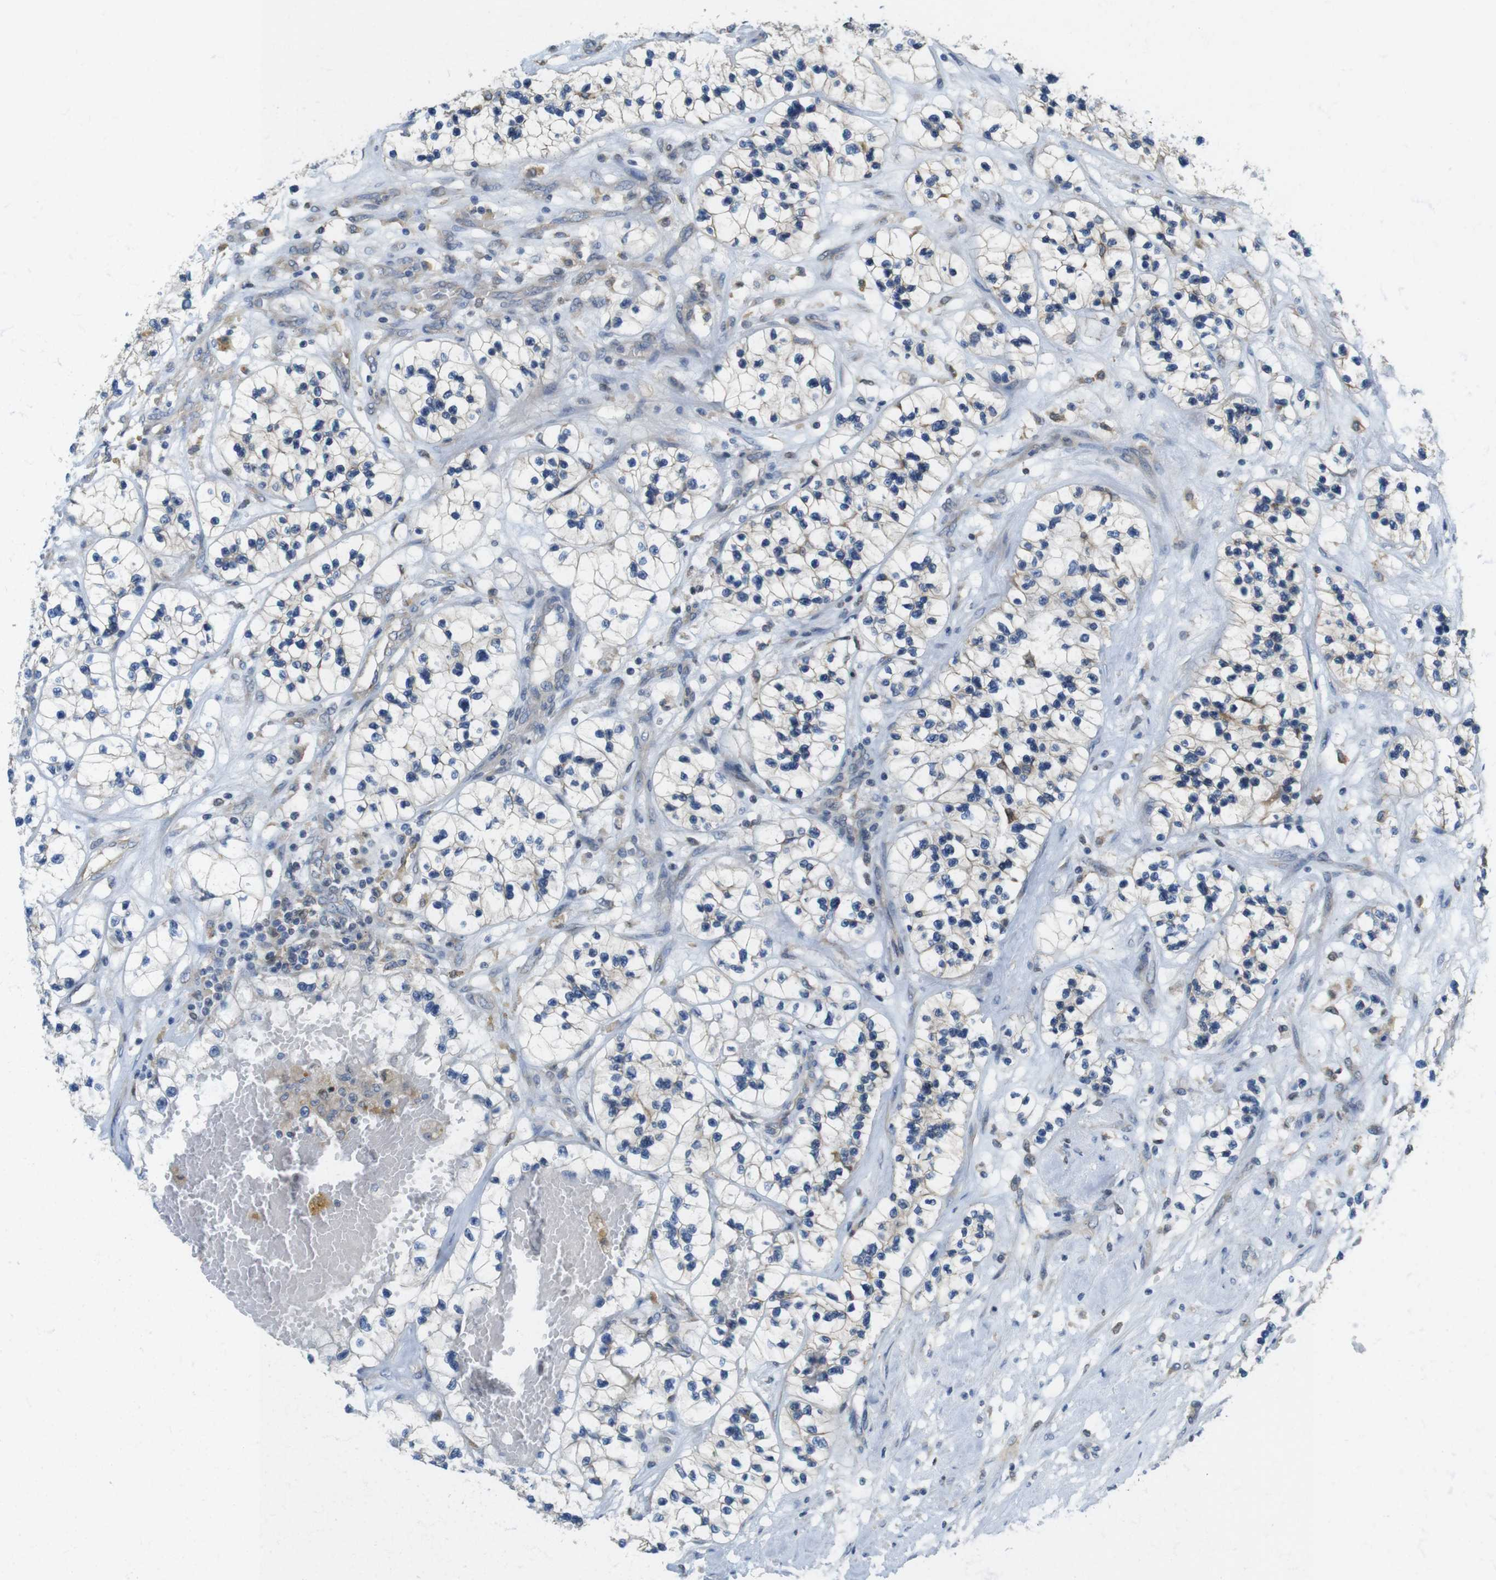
{"staining": {"intensity": "negative", "quantity": "none", "location": "none"}, "tissue": "renal cancer", "cell_type": "Tumor cells", "image_type": "cancer", "snomed": [{"axis": "morphology", "description": "Adenocarcinoma, NOS"}, {"axis": "topography", "description": "Kidney"}], "caption": "Immunohistochemistry photomicrograph of human adenocarcinoma (renal) stained for a protein (brown), which exhibits no positivity in tumor cells. The staining was performed using DAB to visualize the protein expression in brown, while the nuclei were stained in blue with hematoxylin (Magnification: 20x).", "gene": "PCDH10", "patient": {"sex": "female", "age": 57}}